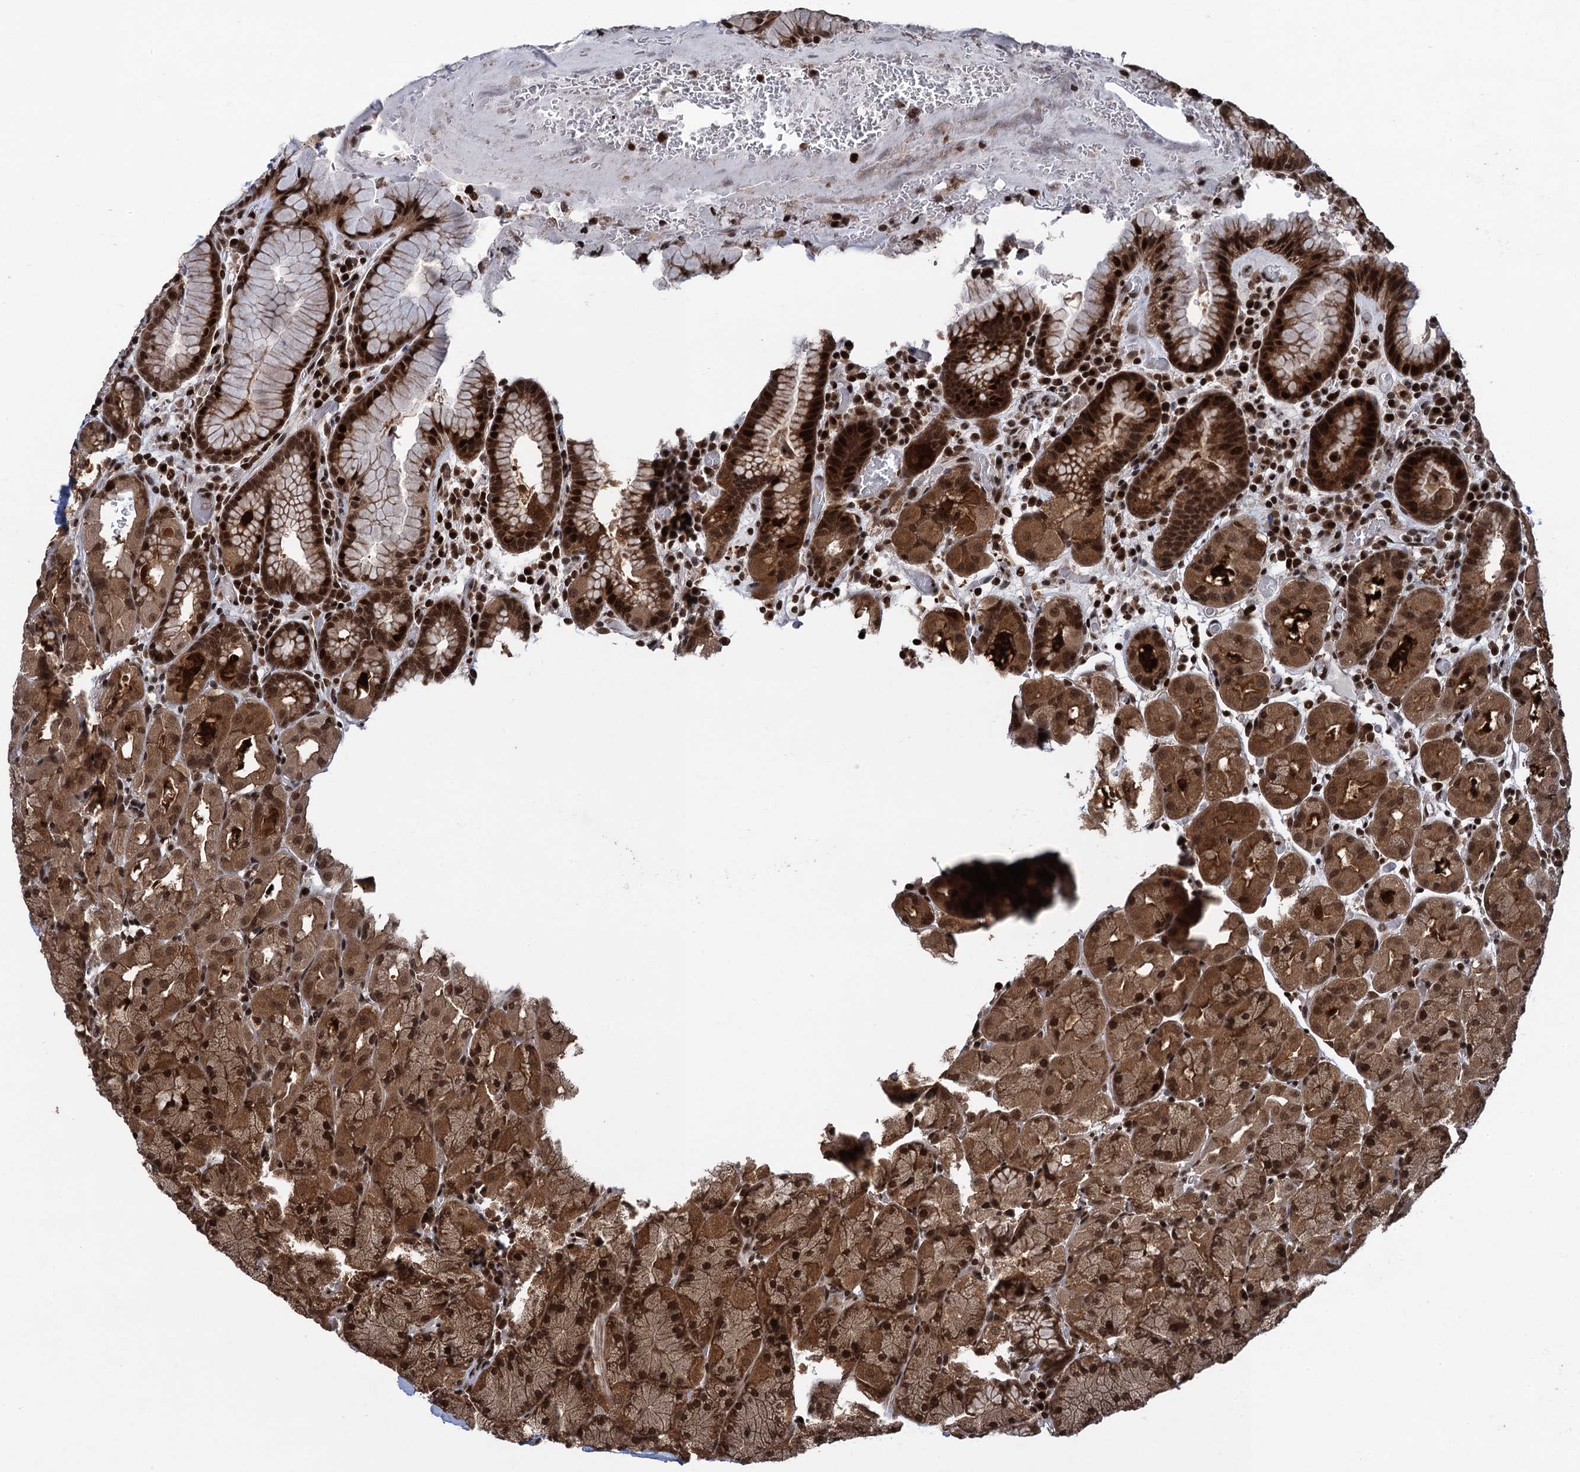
{"staining": {"intensity": "strong", "quantity": ">75%", "location": "cytoplasmic/membranous,nuclear"}, "tissue": "stomach", "cell_type": "Glandular cells", "image_type": "normal", "snomed": [{"axis": "morphology", "description": "Normal tissue, NOS"}, {"axis": "topography", "description": "Stomach, upper"}, {"axis": "topography", "description": "Stomach, lower"}], "caption": "Protein expression analysis of benign human stomach reveals strong cytoplasmic/membranous,nuclear expression in approximately >75% of glandular cells. The staining was performed using DAB (3,3'-diaminobenzidine) to visualize the protein expression in brown, while the nuclei were stained in blue with hematoxylin (Magnification: 20x).", "gene": "ZNF169", "patient": {"sex": "male", "age": 80}}